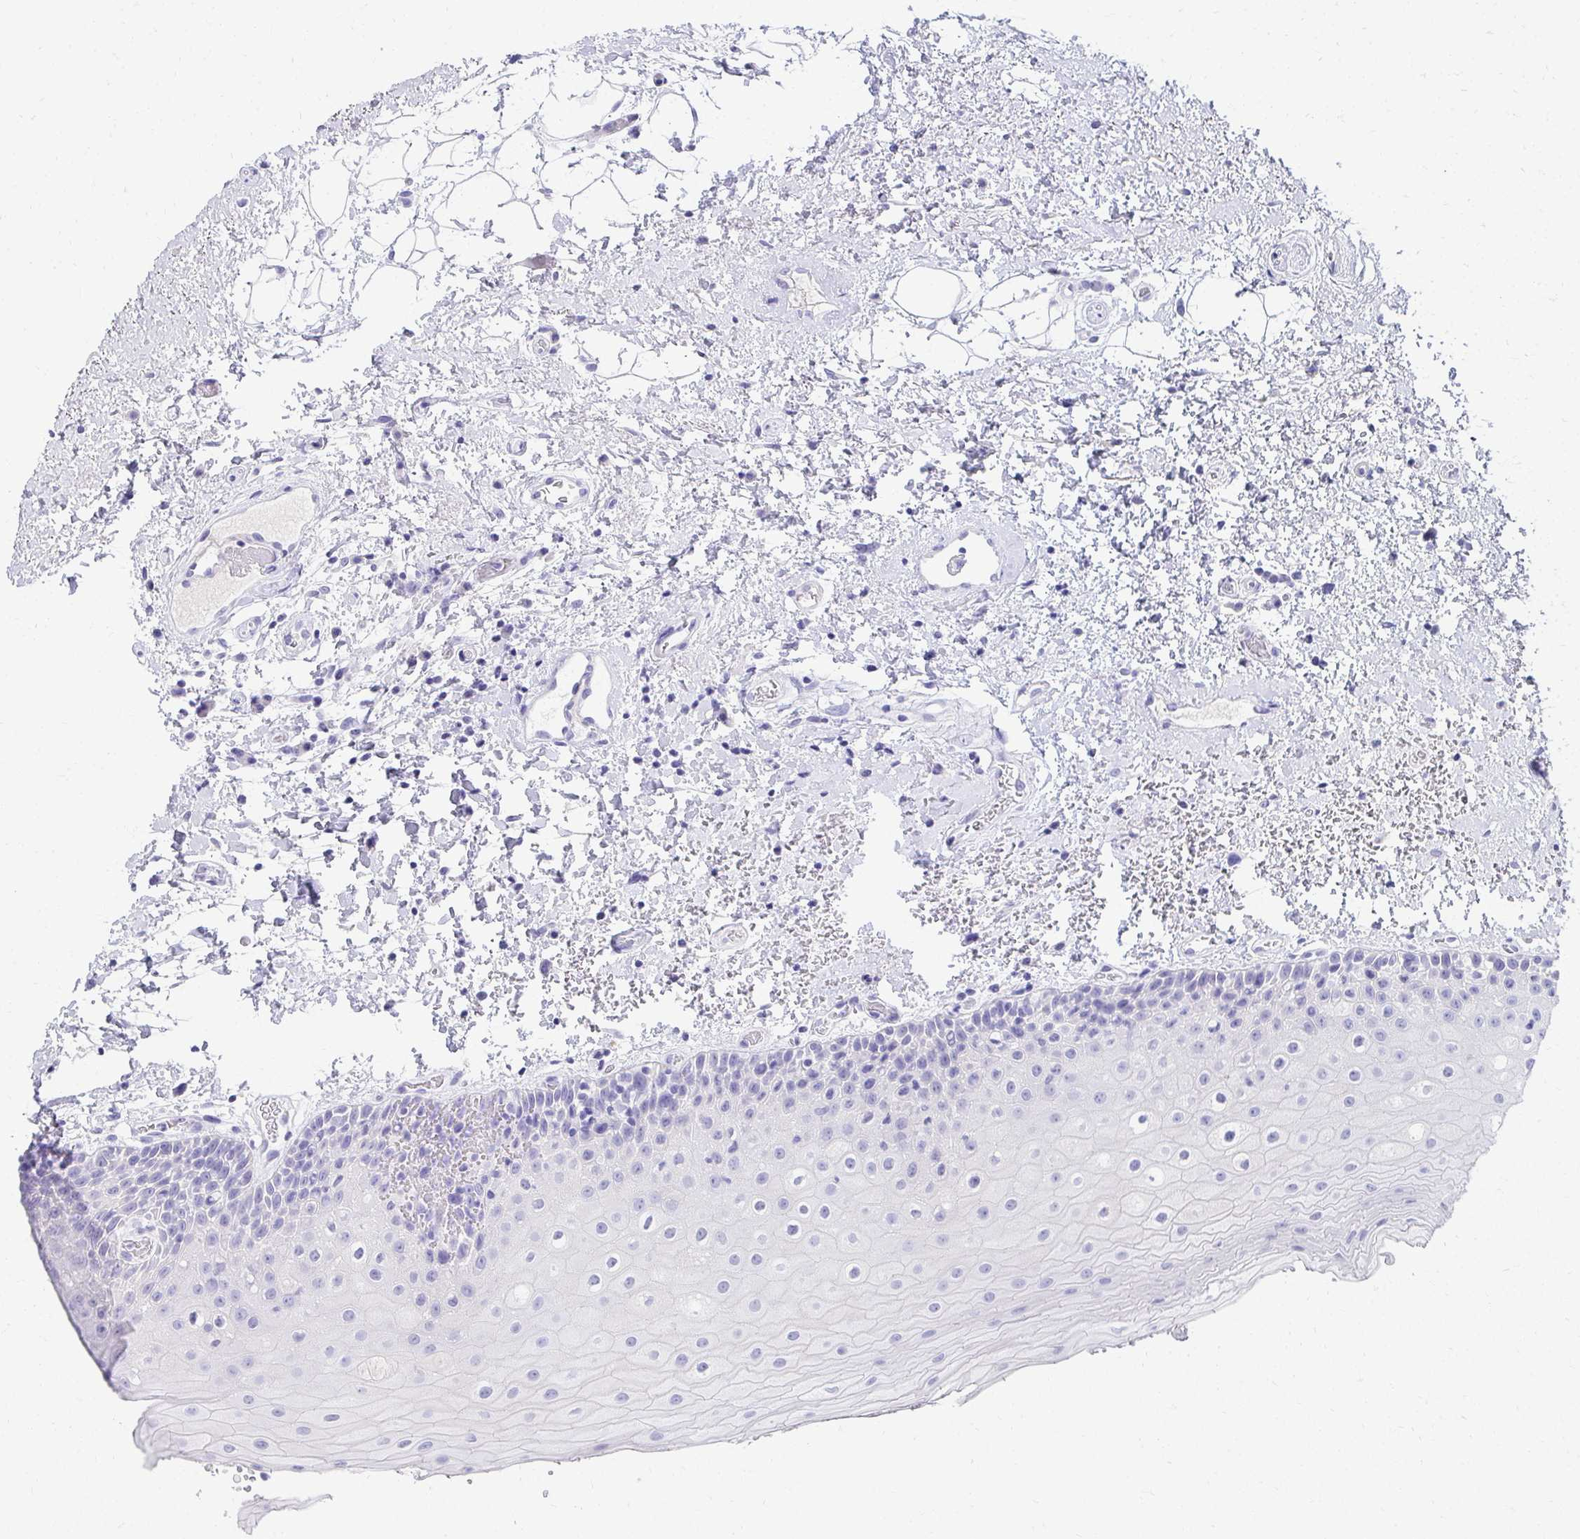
{"staining": {"intensity": "negative", "quantity": "none", "location": "none"}, "tissue": "oral mucosa", "cell_type": "Squamous epithelial cells", "image_type": "normal", "snomed": [{"axis": "morphology", "description": "Normal tissue, NOS"}, {"axis": "topography", "description": "Oral tissue"}], "caption": "Photomicrograph shows no significant protein positivity in squamous epithelial cells of normal oral mucosa.", "gene": "SEC14L3", "patient": {"sex": "female", "age": 82}}